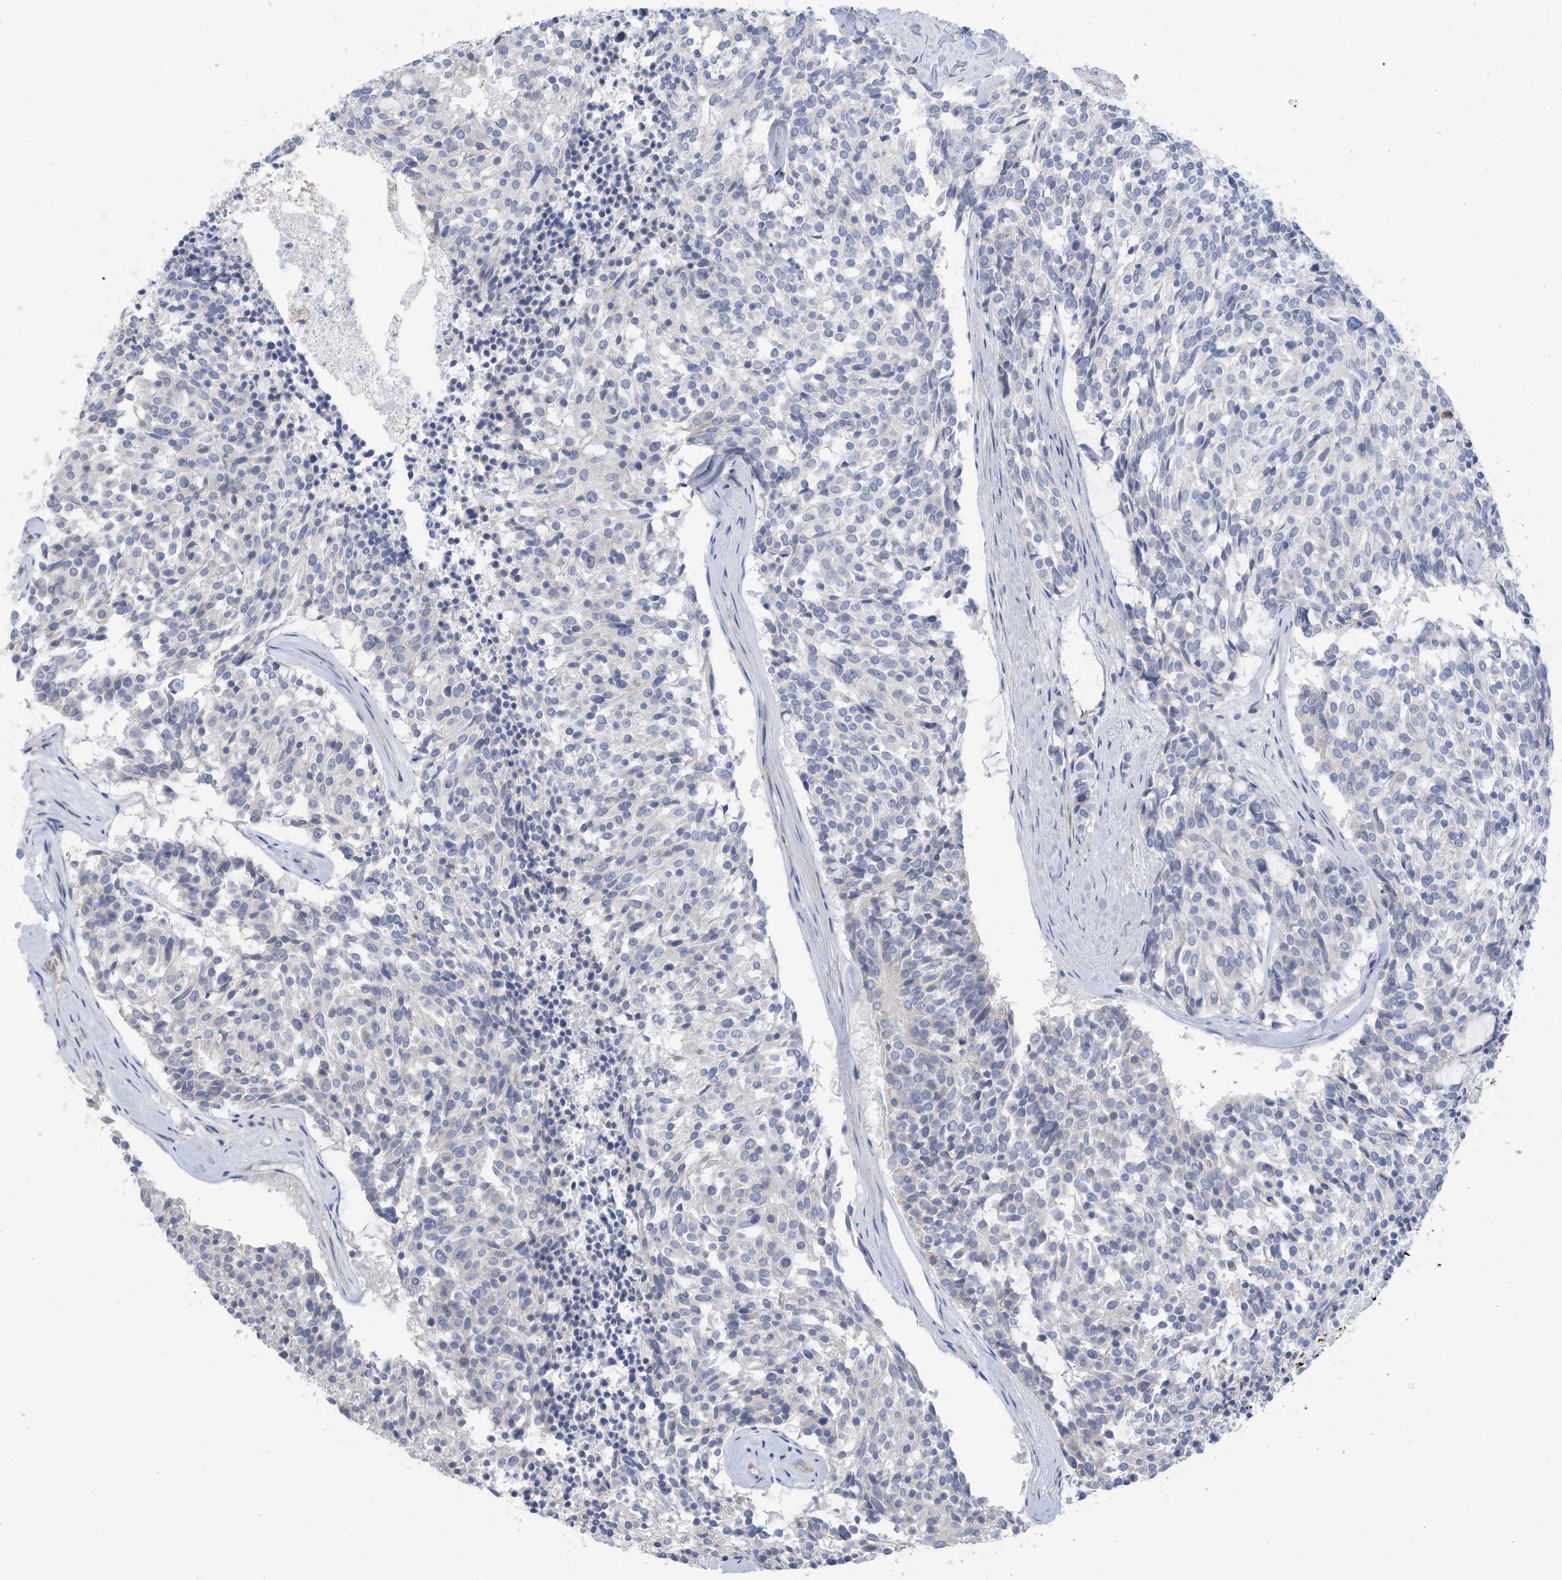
{"staining": {"intensity": "negative", "quantity": "none", "location": "none"}, "tissue": "carcinoid", "cell_type": "Tumor cells", "image_type": "cancer", "snomed": [{"axis": "morphology", "description": "Carcinoid, malignant, NOS"}, {"axis": "topography", "description": "Pancreas"}], "caption": "Immunohistochemical staining of human carcinoid reveals no significant staining in tumor cells.", "gene": "ZNF292", "patient": {"sex": "female", "age": 54}}